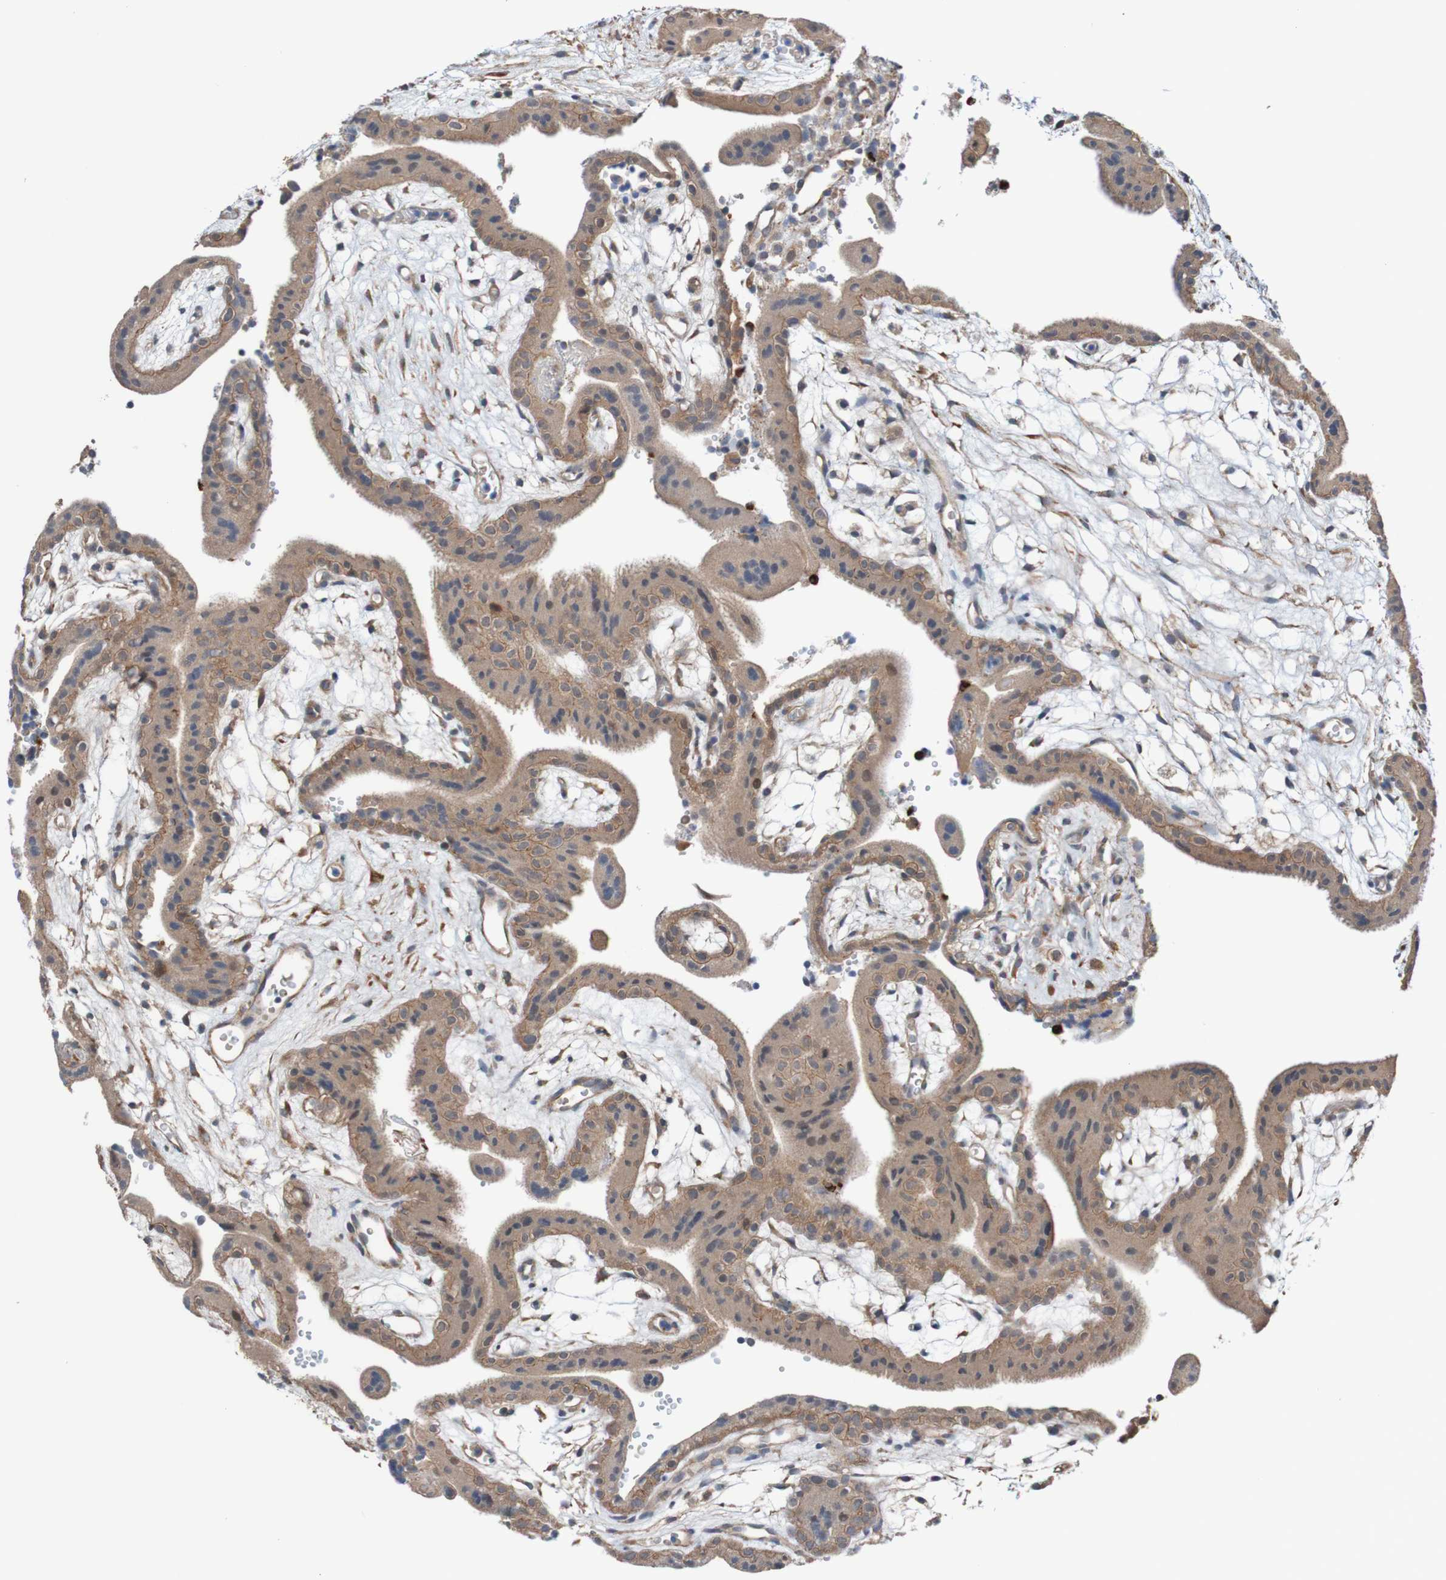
{"staining": {"intensity": "moderate", "quantity": ">75%", "location": "cytoplasmic/membranous"}, "tissue": "placenta", "cell_type": "Decidual cells", "image_type": "normal", "snomed": [{"axis": "morphology", "description": "Normal tissue, NOS"}, {"axis": "topography", "description": "Placenta"}], "caption": "Immunohistochemistry (IHC) image of normal human placenta stained for a protein (brown), which shows medium levels of moderate cytoplasmic/membranous staining in approximately >75% of decidual cells.", "gene": "ST8SIA6", "patient": {"sex": "female", "age": 18}}